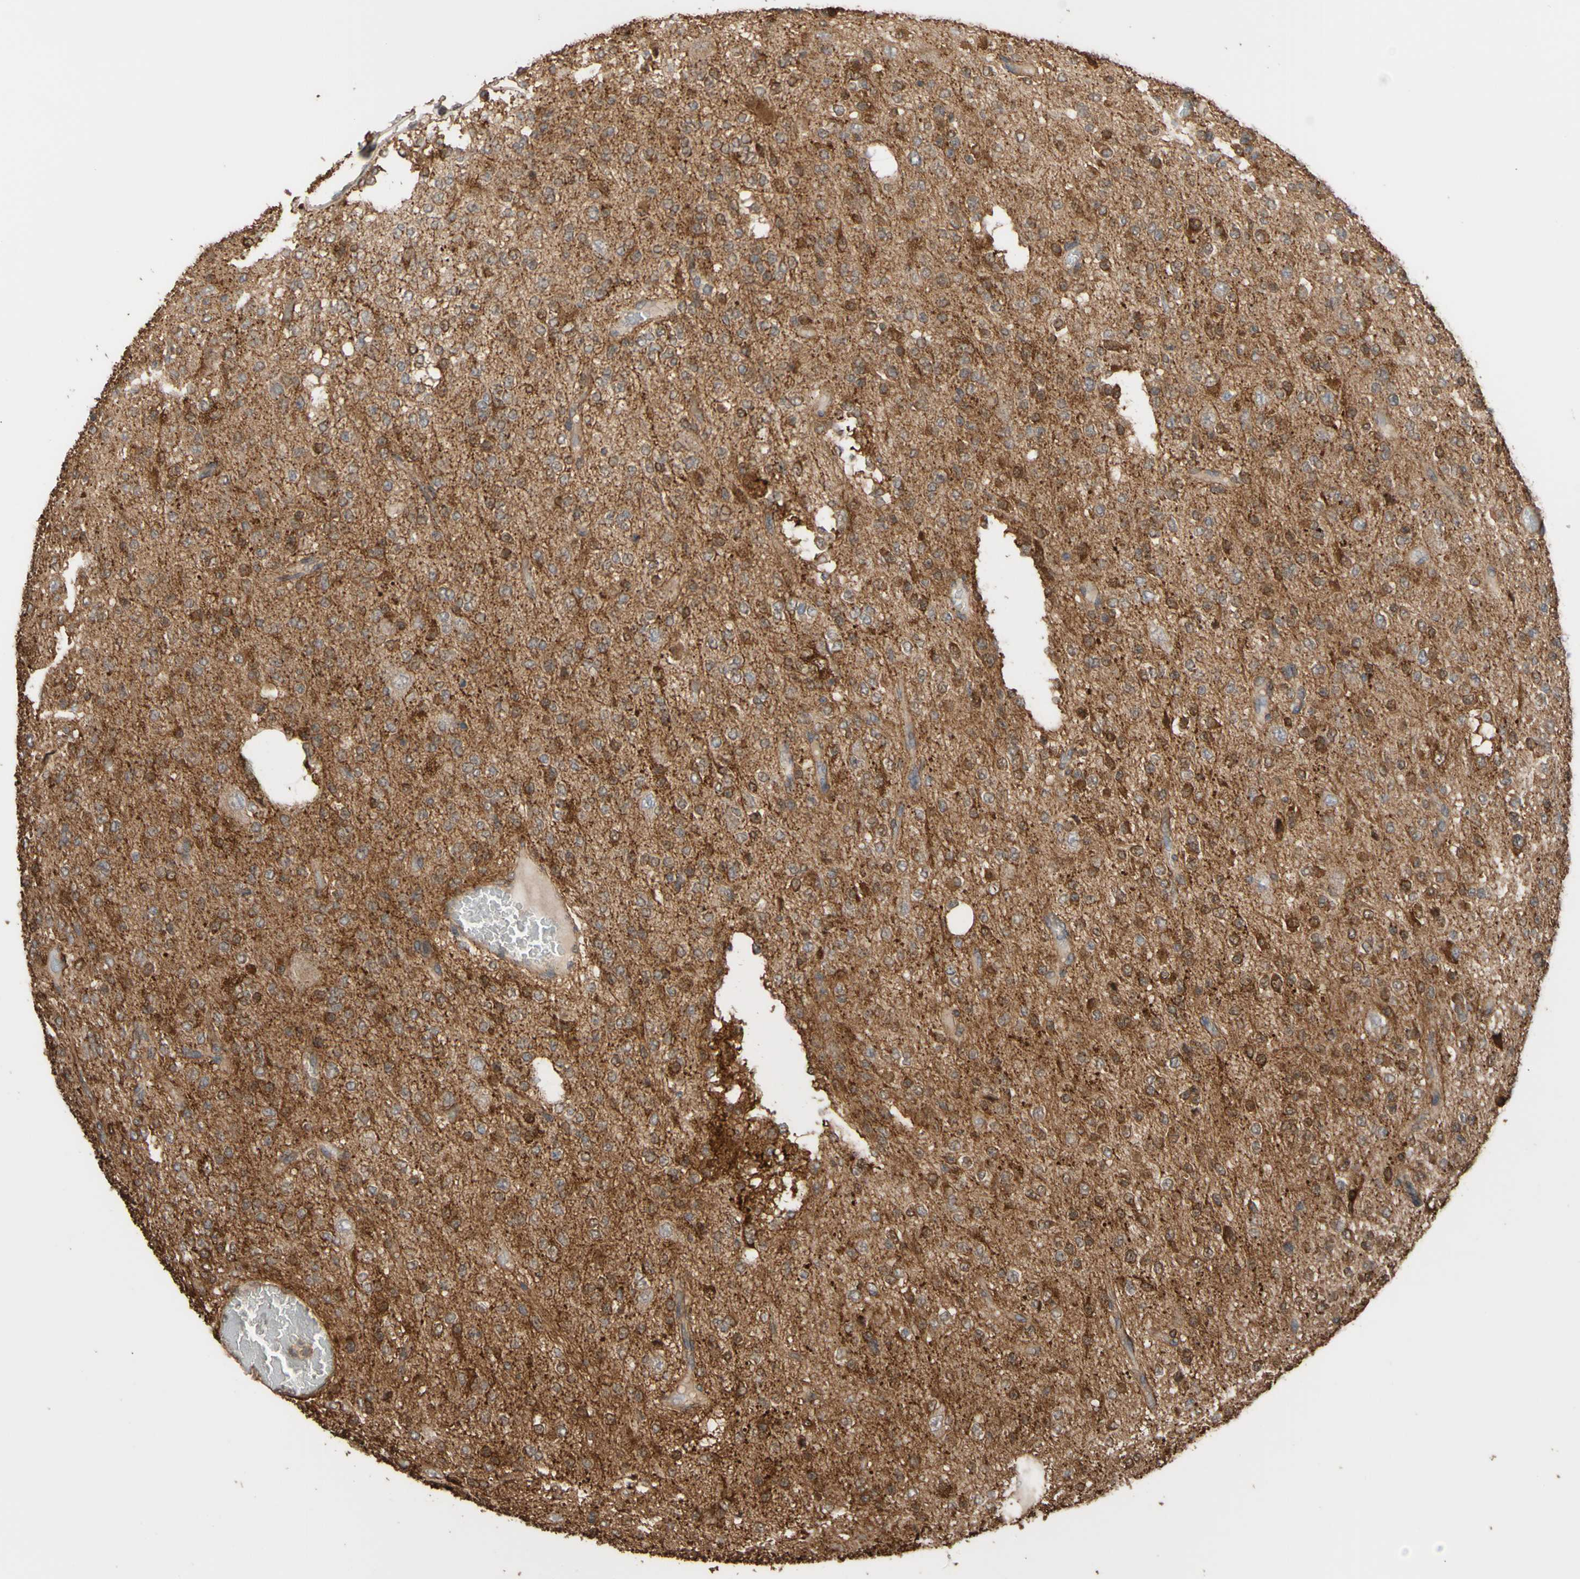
{"staining": {"intensity": "moderate", "quantity": ">75%", "location": "cytoplasmic/membranous"}, "tissue": "glioma", "cell_type": "Tumor cells", "image_type": "cancer", "snomed": [{"axis": "morphology", "description": "Glioma, malignant, Low grade"}, {"axis": "topography", "description": "Brain"}], "caption": "DAB (3,3'-diaminobenzidine) immunohistochemical staining of glioma shows moderate cytoplasmic/membranous protein expression in about >75% of tumor cells.", "gene": "ALDH9A1", "patient": {"sex": "male", "age": 38}}